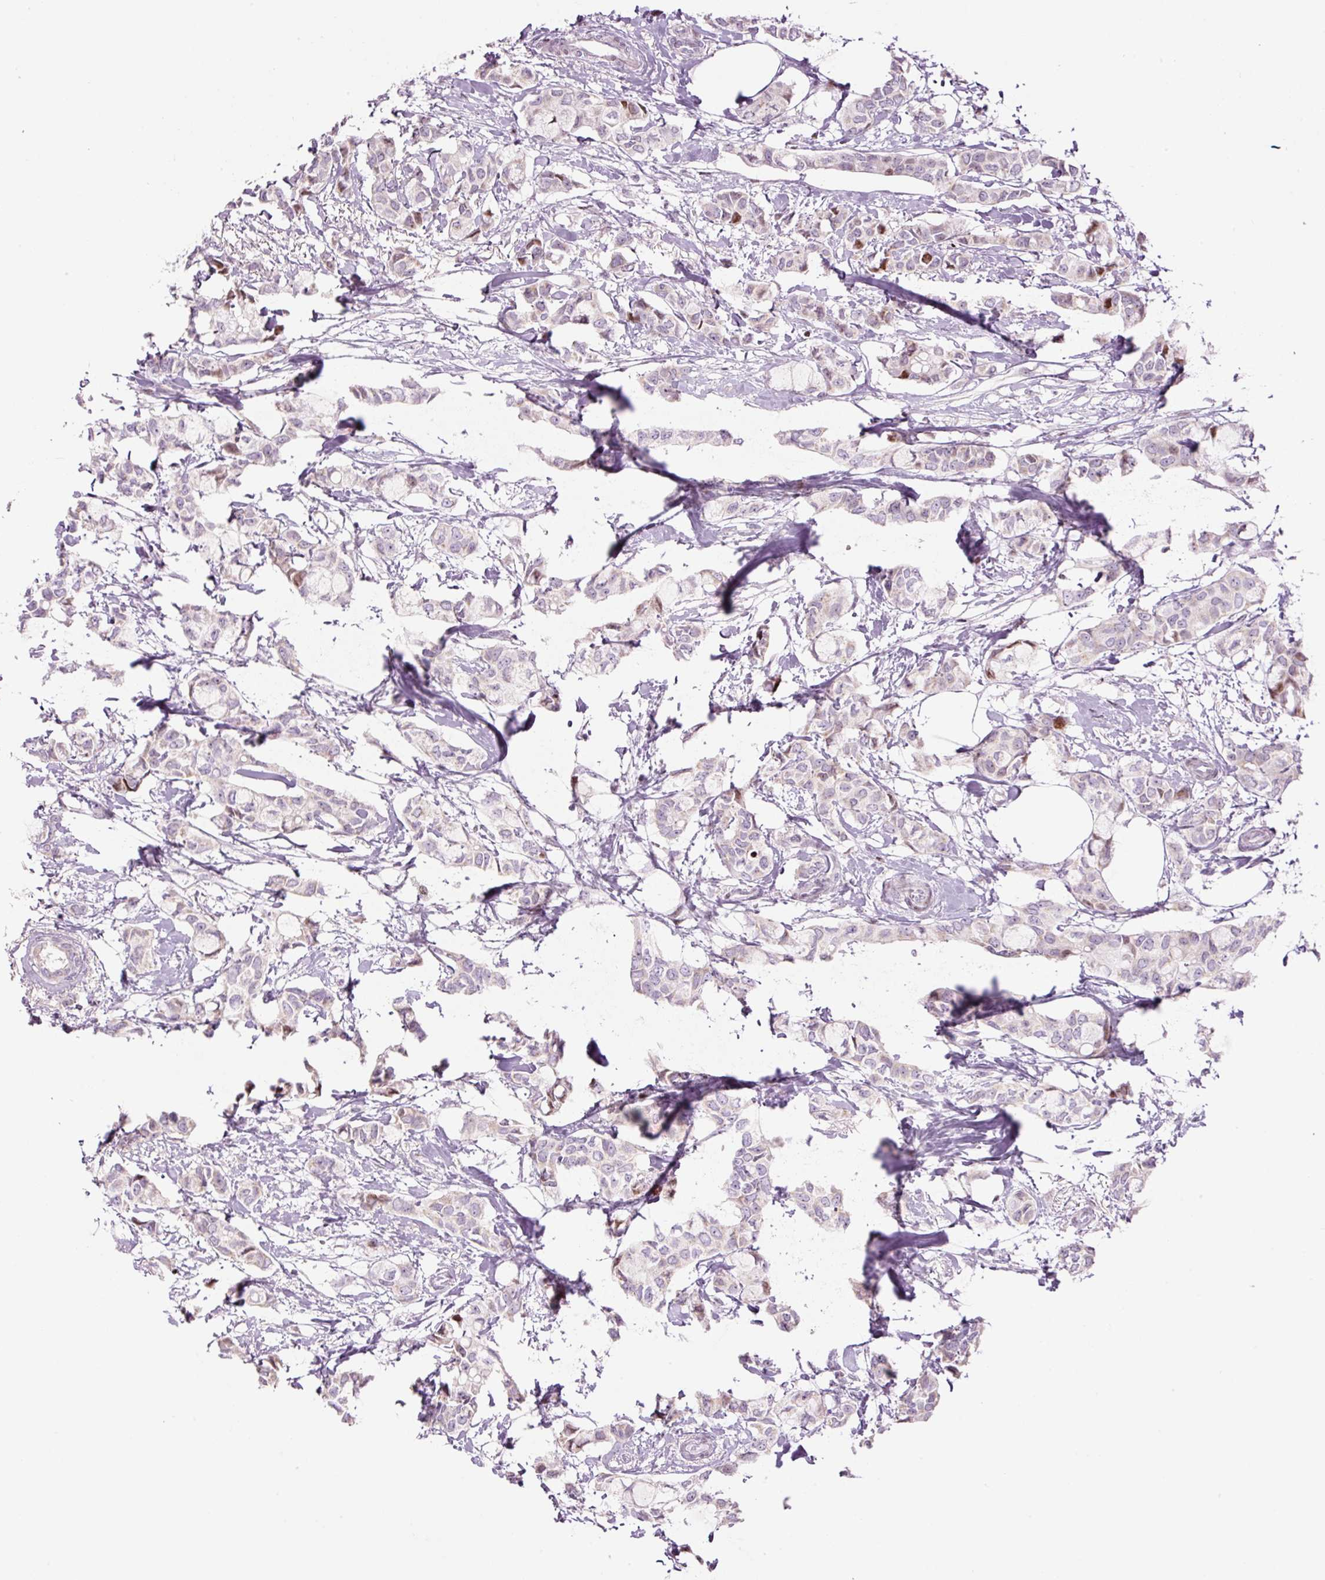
{"staining": {"intensity": "moderate", "quantity": "<25%", "location": "nuclear"}, "tissue": "breast cancer", "cell_type": "Tumor cells", "image_type": "cancer", "snomed": [{"axis": "morphology", "description": "Duct carcinoma"}, {"axis": "topography", "description": "Breast"}], "caption": "Protein staining shows moderate nuclear staining in approximately <25% of tumor cells in infiltrating ductal carcinoma (breast).", "gene": "TMEM177", "patient": {"sex": "female", "age": 73}}